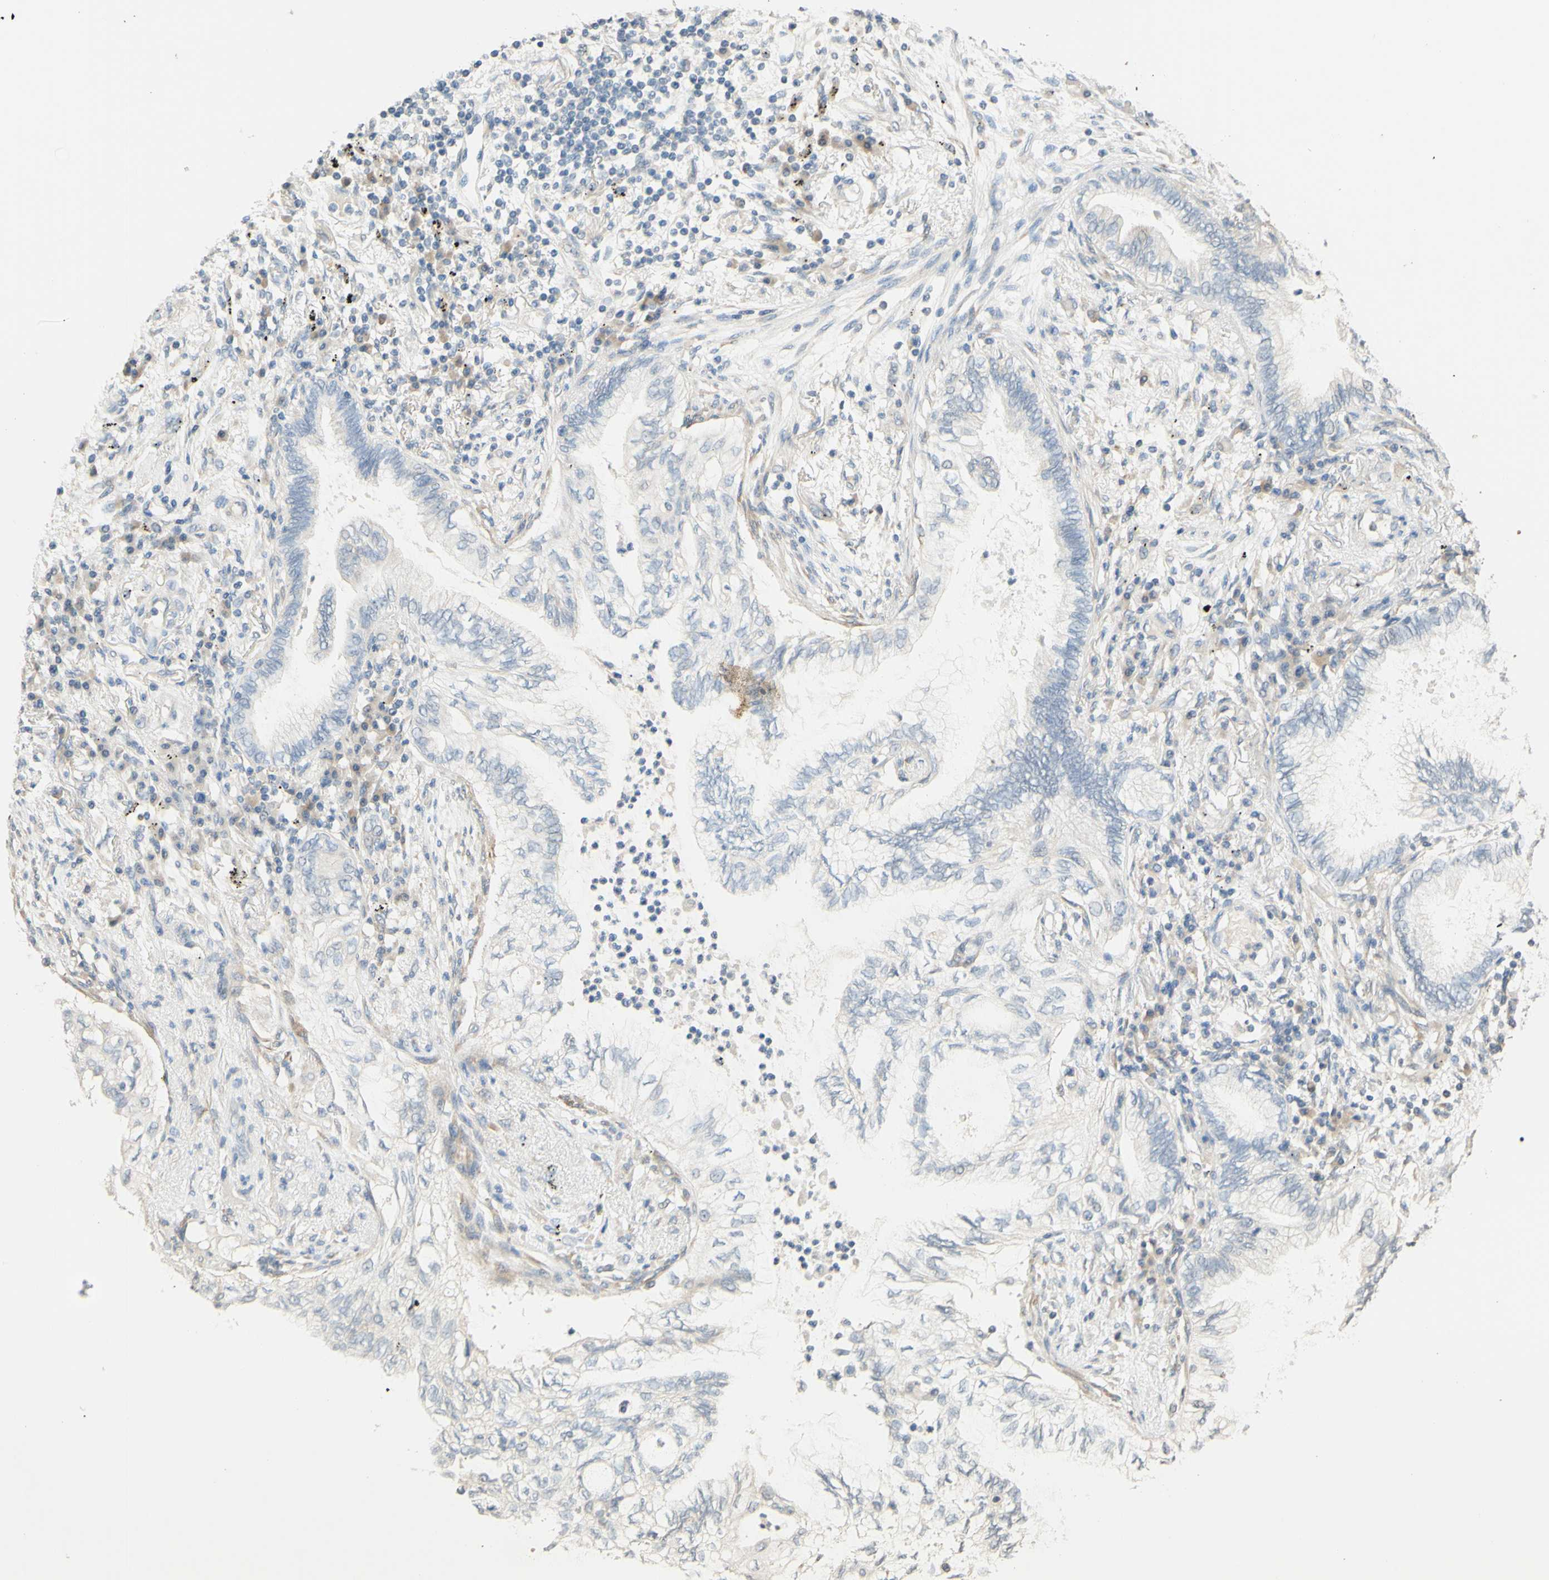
{"staining": {"intensity": "negative", "quantity": "none", "location": "none"}, "tissue": "lung cancer", "cell_type": "Tumor cells", "image_type": "cancer", "snomed": [{"axis": "morphology", "description": "Normal tissue, NOS"}, {"axis": "morphology", "description": "Adenocarcinoma, NOS"}, {"axis": "topography", "description": "Bronchus"}, {"axis": "topography", "description": "Lung"}], "caption": "High magnification brightfield microscopy of lung adenocarcinoma stained with DAB (brown) and counterstained with hematoxylin (blue): tumor cells show no significant expression.", "gene": "MAG", "patient": {"sex": "female", "age": 70}}